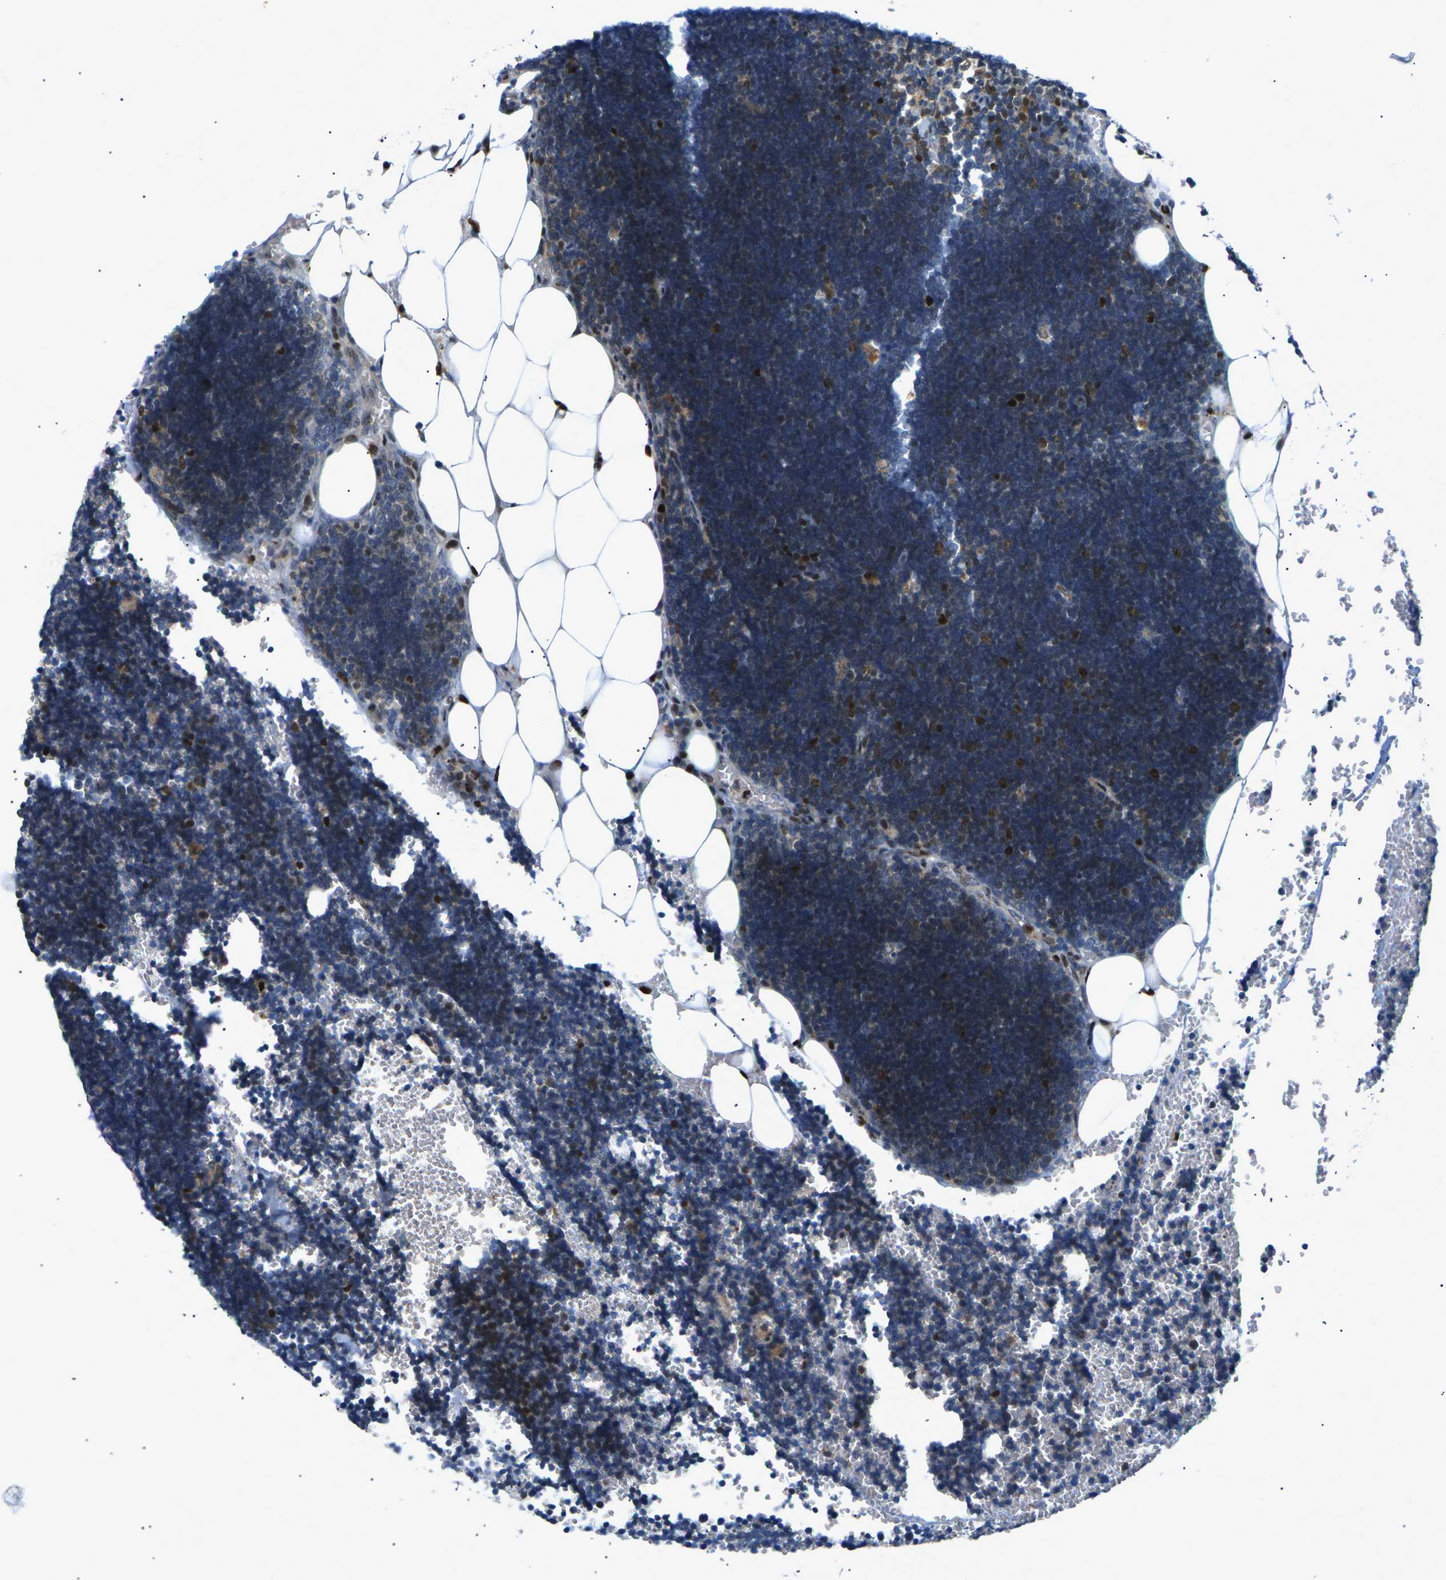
{"staining": {"intensity": "moderate", "quantity": "25%-75%", "location": "cytoplasmic/membranous,nuclear"}, "tissue": "lymph node", "cell_type": "Germinal center cells", "image_type": "normal", "snomed": [{"axis": "morphology", "description": "Normal tissue, NOS"}, {"axis": "topography", "description": "Lymph node"}], "caption": "Germinal center cells demonstrate moderate cytoplasmic/membranous,nuclear staining in about 25%-75% of cells in benign lymph node. (IHC, brightfield microscopy, high magnification).", "gene": "RPS6KA3", "patient": {"sex": "male", "age": 33}}